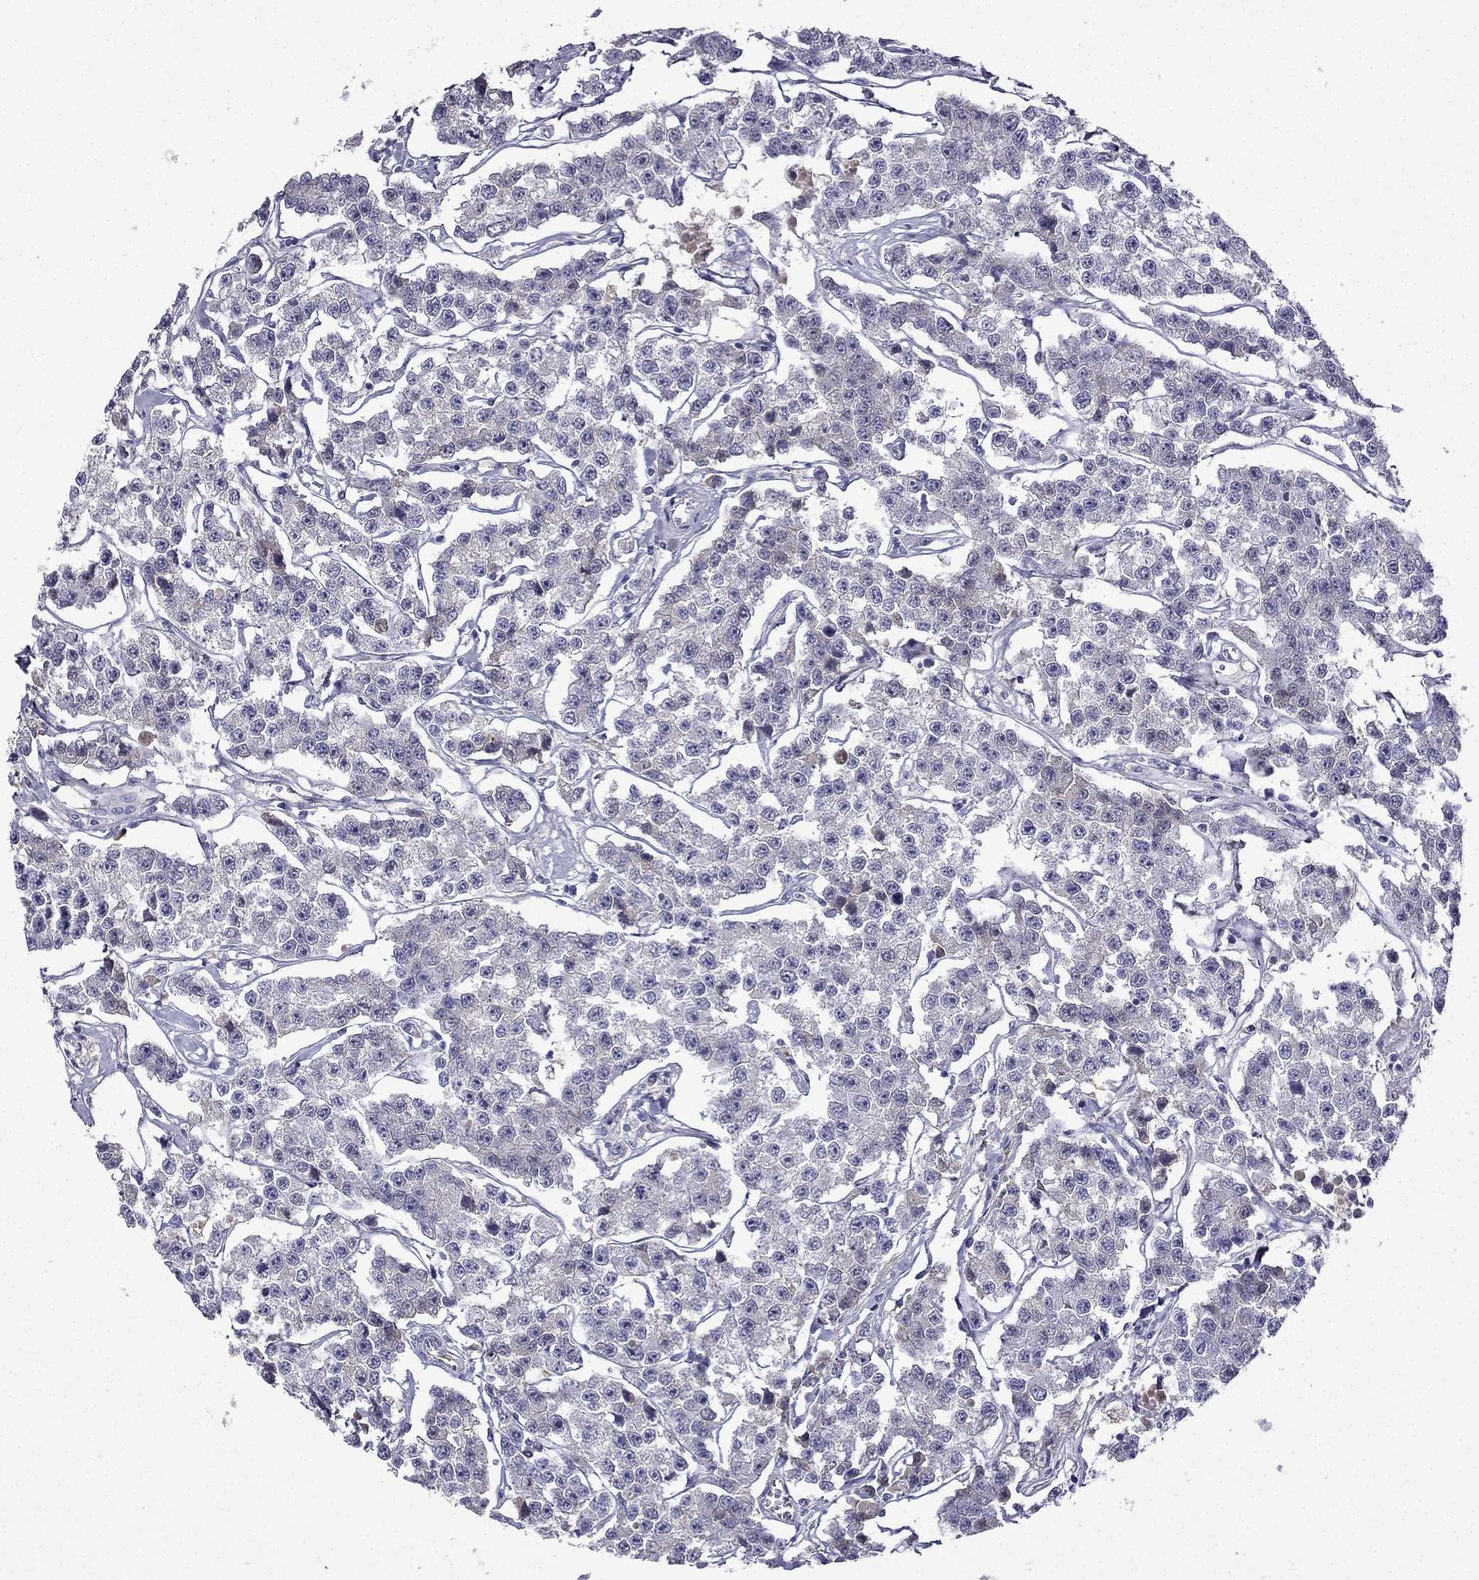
{"staining": {"intensity": "negative", "quantity": "none", "location": "none"}, "tissue": "testis cancer", "cell_type": "Tumor cells", "image_type": "cancer", "snomed": [{"axis": "morphology", "description": "Seminoma, NOS"}, {"axis": "topography", "description": "Testis"}], "caption": "This image is of testis seminoma stained with IHC to label a protein in brown with the nuclei are counter-stained blue. There is no expression in tumor cells. Nuclei are stained in blue.", "gene": "UHRF1", "patient": {"sex": "male", "age": 59}}